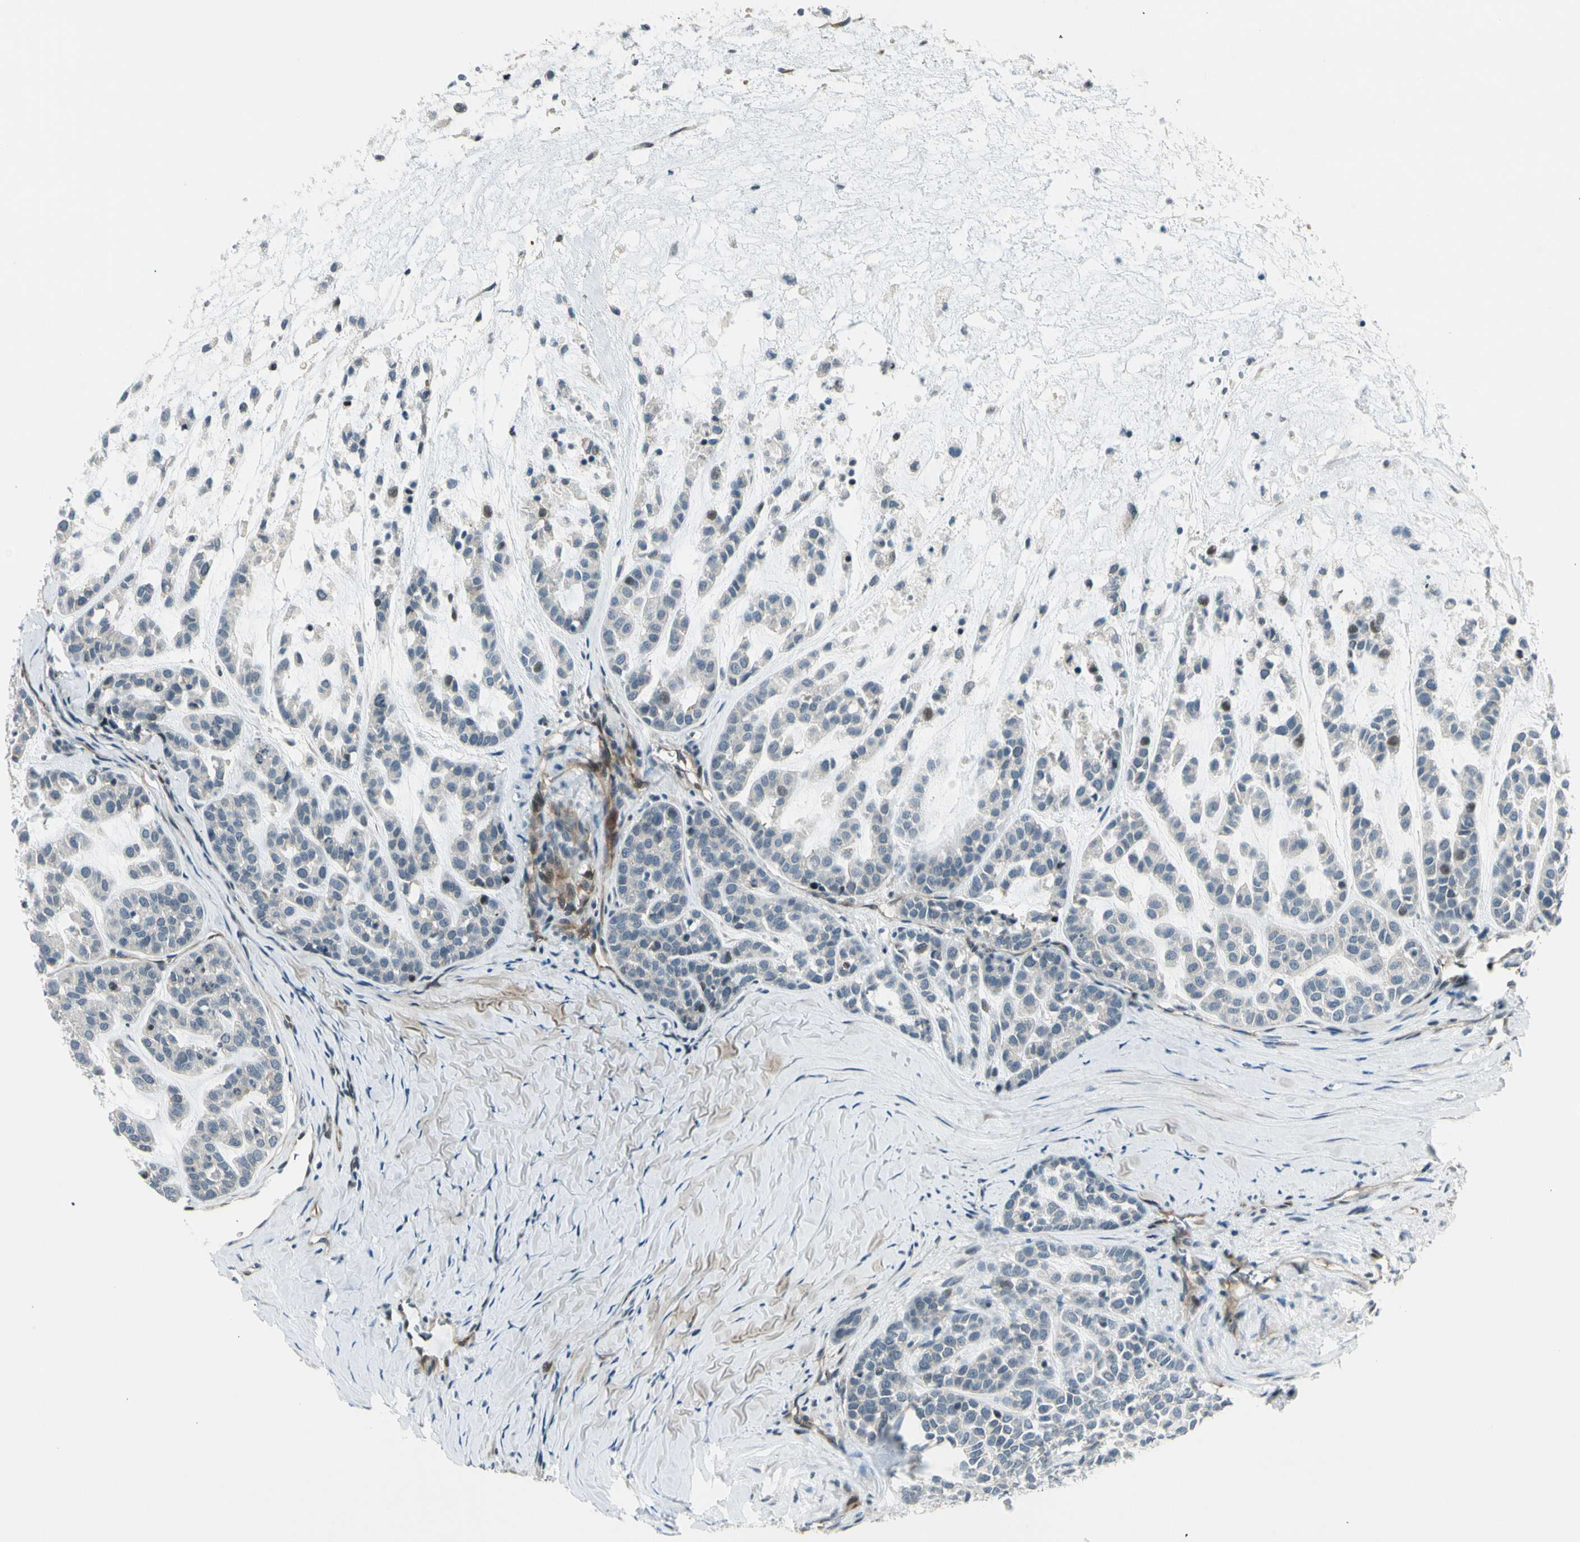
{"staining": {"intensity": "negative", "quantity": "none", "location": "none"}, "tissue": "head and neck cancer", "cell_type": "Tumor cells", "image_type": "cancer", "snomed": [{"axis": "morphology", "description": "Adenocarcinoma, NOS"}, {"axis": "morphology", "description": "Adenoma, NOS"}, {"axis": "topography", "description": "Head-Neck"}], "caption": "This is an immunohistochemistry (IHC) image of human adenoma (head and neck). There is no positivity in tumor cells.", "gene": "SVBP", "patient": {"sex": "female", "age": 55}}